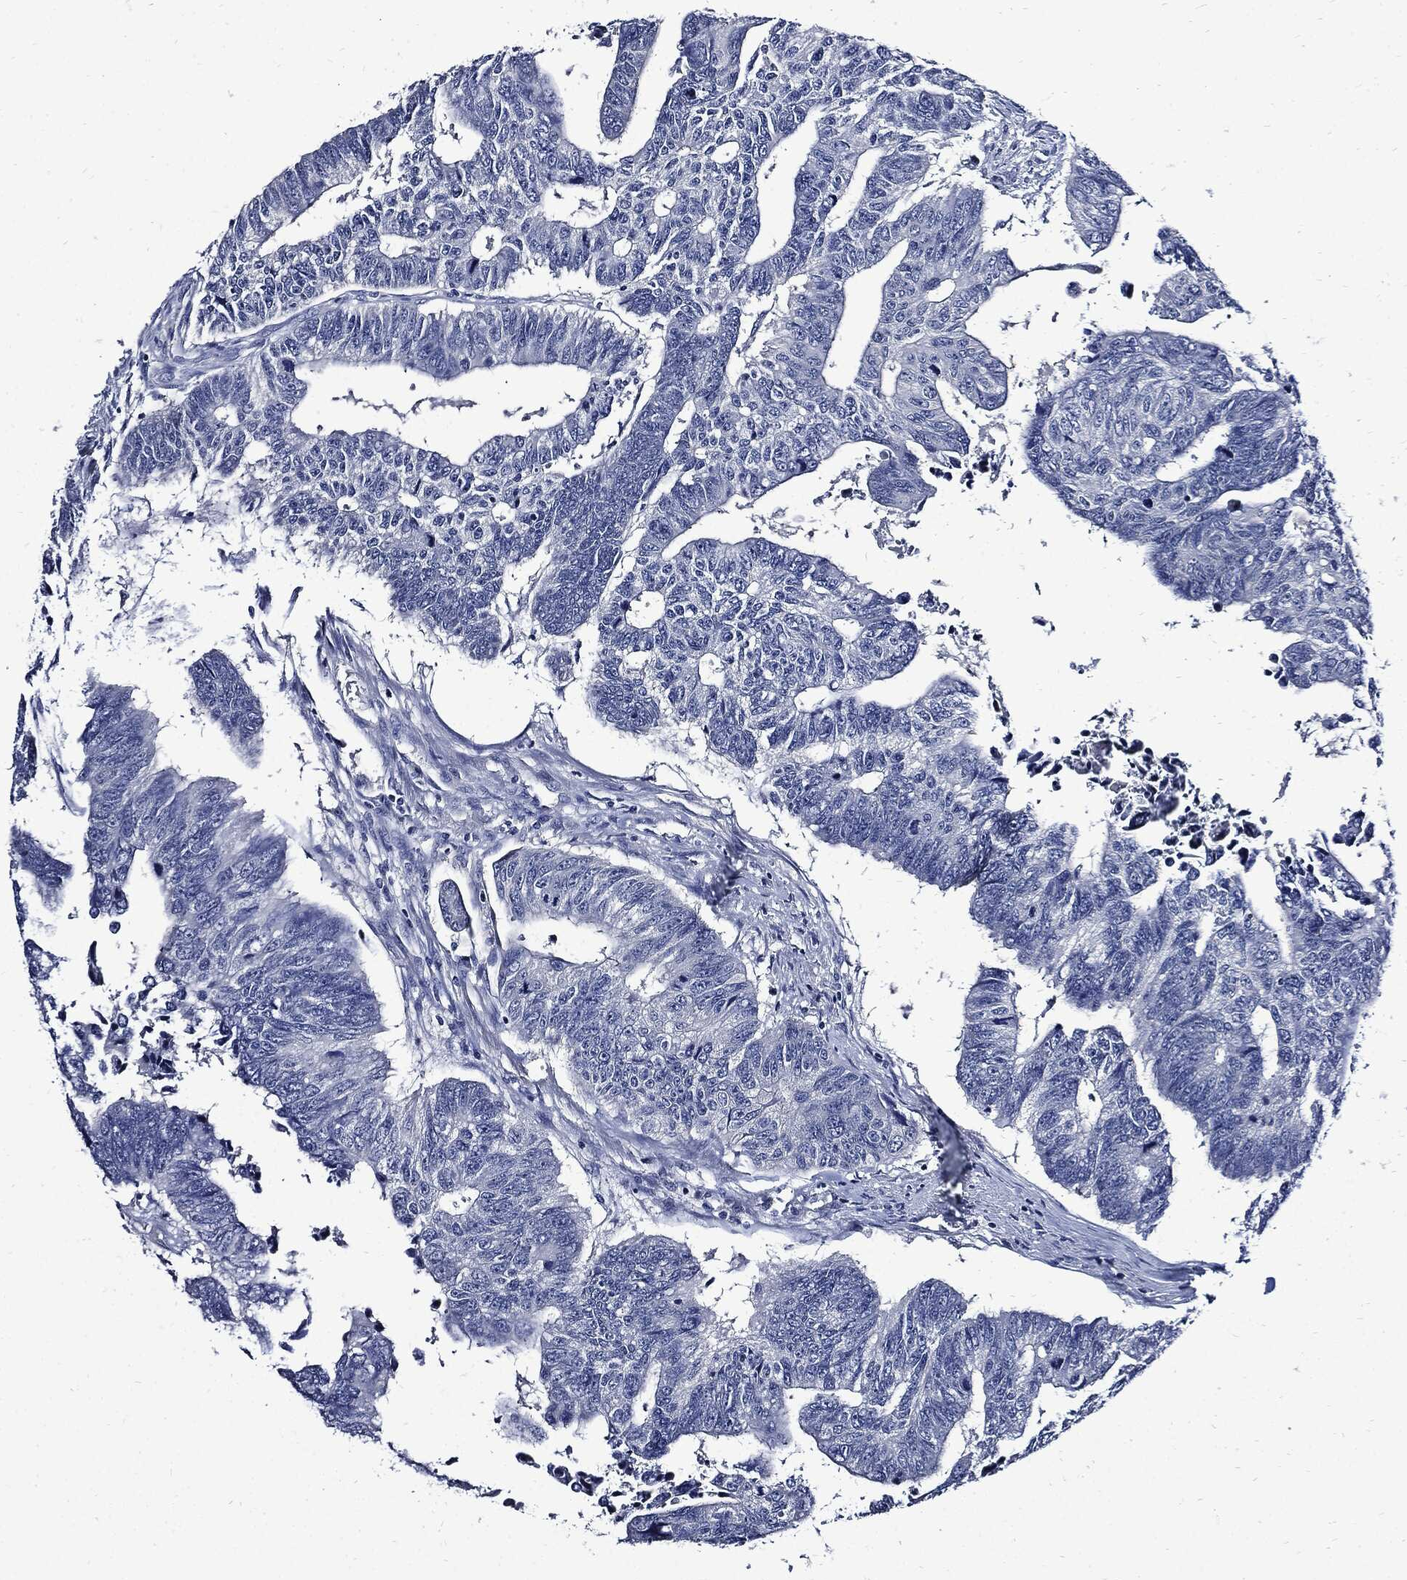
{"staining": {"intensity": "negative", "quantity": "none", "location": "none"}, "tissue": "colorectal cancer", "cell_type": "Tumor cells", "image_type": "cancer", "snomed": [{"axis": "morphology", "description": "Adenocarcinoma, NOS"}, {"axis": "topography", "description": "Rectum"}], "caption": "Tumor cells show no significant positivity in adenocarcinoma (colorectal). (DAB immunohistochemistry, high magnification).", "gene": "CPE", "patient": {"sex": "female", "age": 85}}